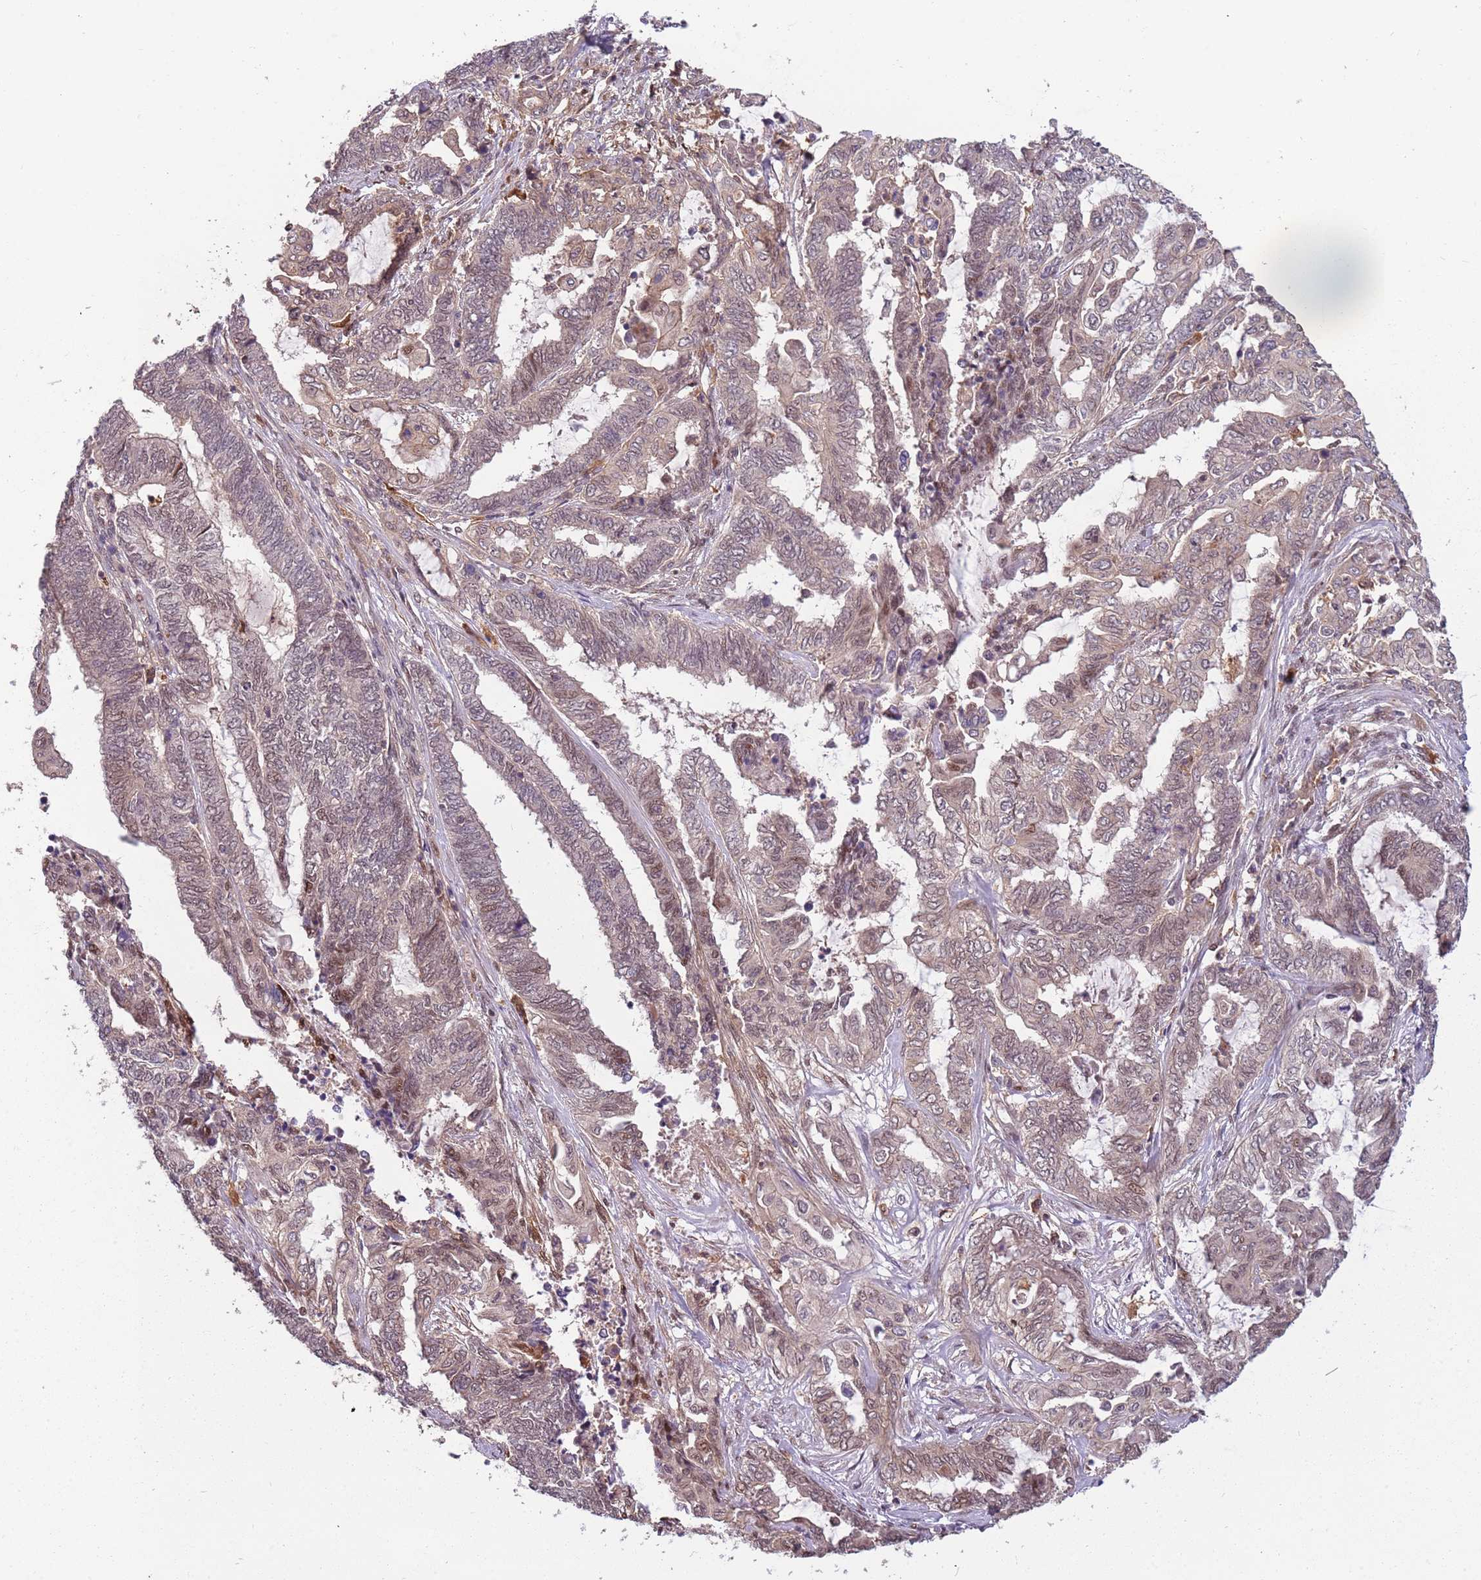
{"staining": {"intensity": "moderate", "quantity": ">75%", "location": "nuclear"}, "tissue": "endometrial cancer", "cell_type": "Tumor cells", "image_type": "cancer", "snomed": [{"axis": "morphology", "description": "Adenocarcinoma, NOS"}, {"axis": "topography", "description": "Uterus"}, {"axis": "topography", "description": "Endometrium"}], "caption": "Brown immunohistochemical staining in adenocarcinoma (endometrial) exhibits moderate nuclear staining in about >75% of tumor cells.", "gene": "GSTO2", "patient": {"sex": "female", "age": 70}}